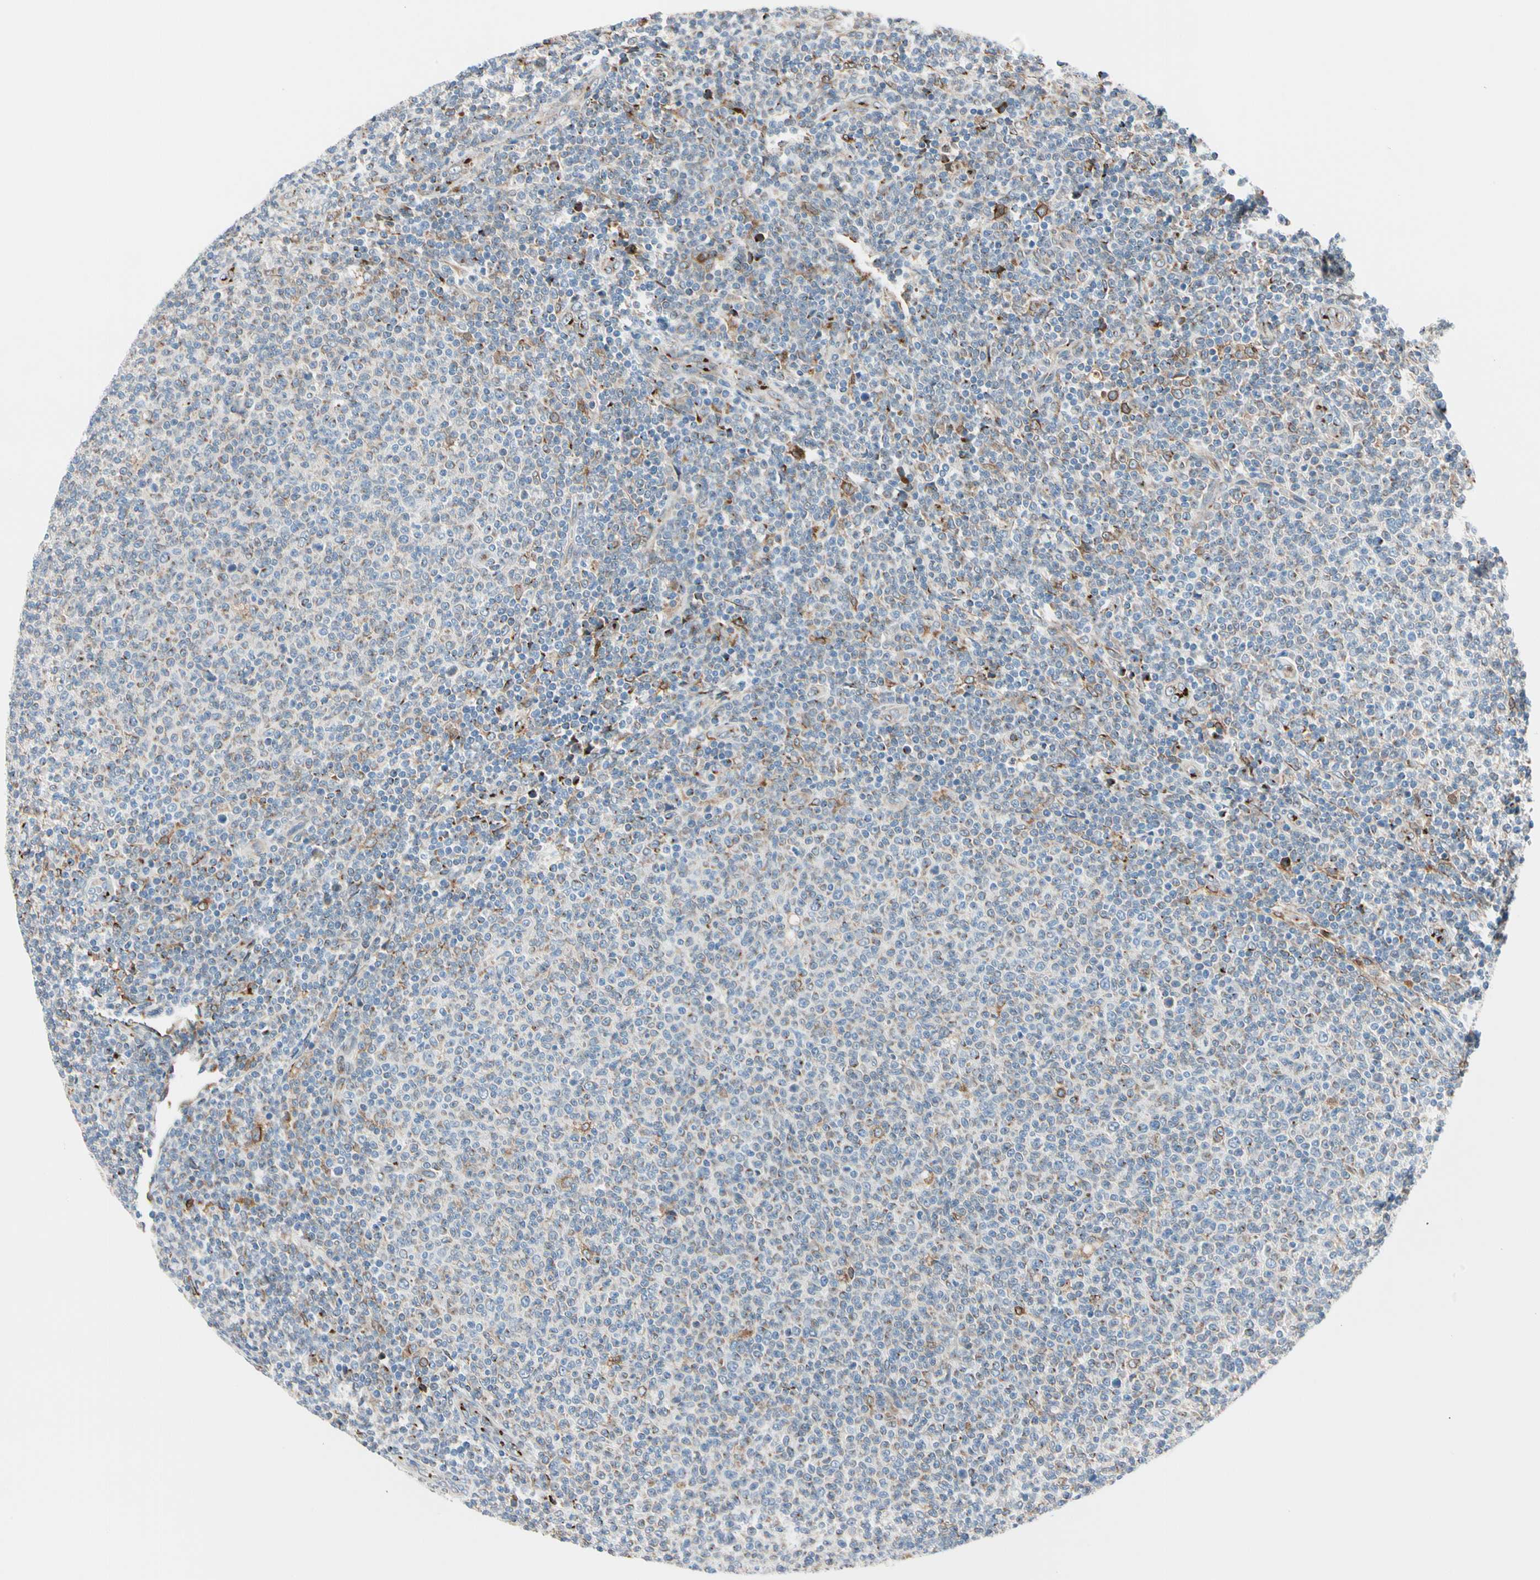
{"staining": {"intensity": "negative", "quantity": "none", "location": "none"}, "tissue": "lymphoma", "cell_type": "Tumor cells", "image_type": "cancer", "snomed": [{"axis": "morphology", "description": "Malignant lymphoma, non-Hodgkin's type, Low grade"}, {"axis": "topography", "description": "Lymph node"}], "caption": "This is an IHC photomicrograph of lymphoma. There is no expression in tumor cells.", "gene": "NUCB1", "patient": {"sex": "male", "age": 66}}